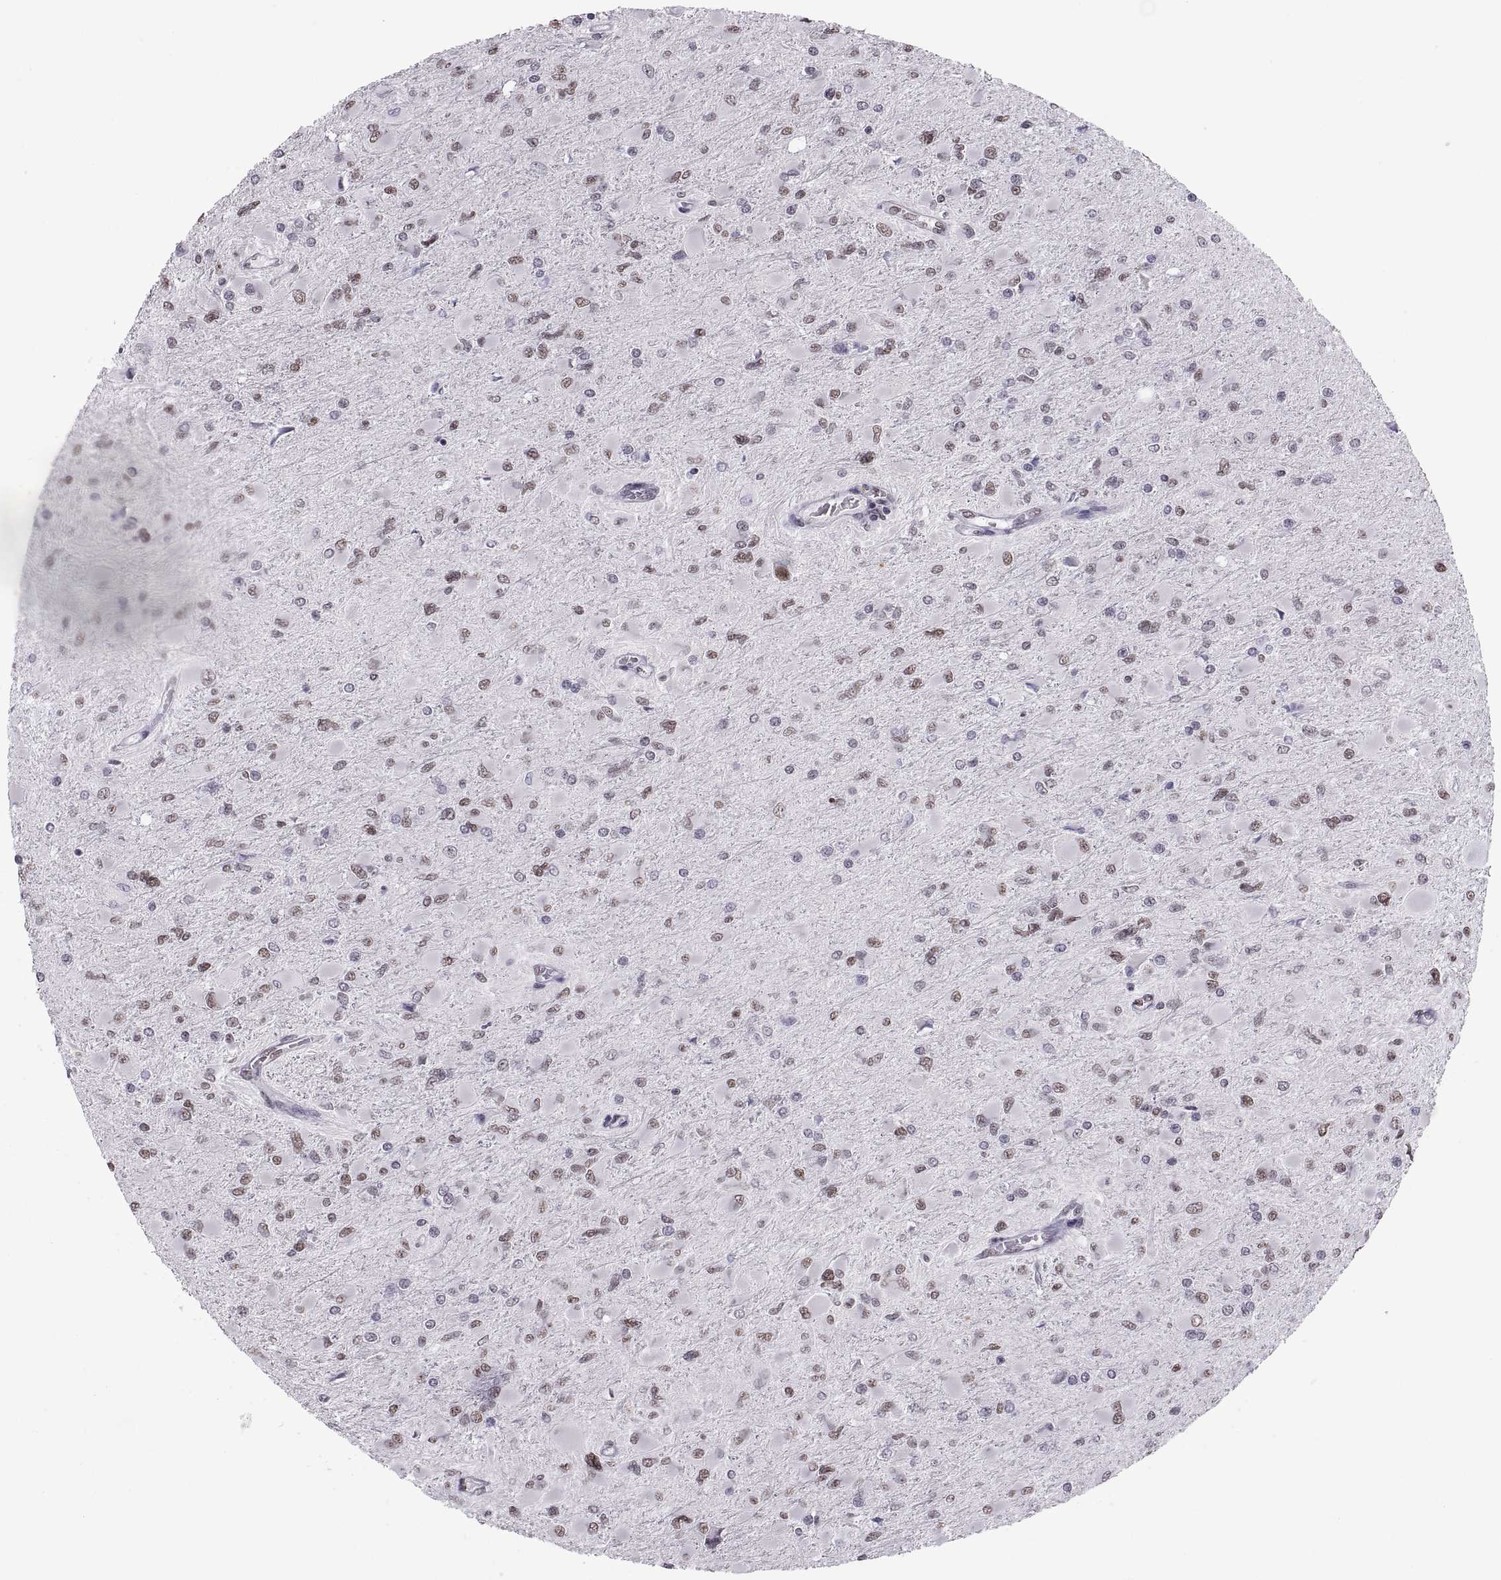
{"staining": {"intensity": "weak", "quantity": ">75%", "location": "nuclear"}, "tissue": "glioma", "cell_type": "Tumor cells", "image_type": "cancer", "snomed": [{"axis": "morphology", "description": "Glioma, malignant, High grade"}, {"axis": "topography", "description": "Cerebral cortex"}], "caption": "Human glioma stained for a protein (brown) reveals weak nuclear positive staining in approximately >75% of tumor cells.", "gene": "CARTPT", "patient": {"sex": "female", "age": 36}}